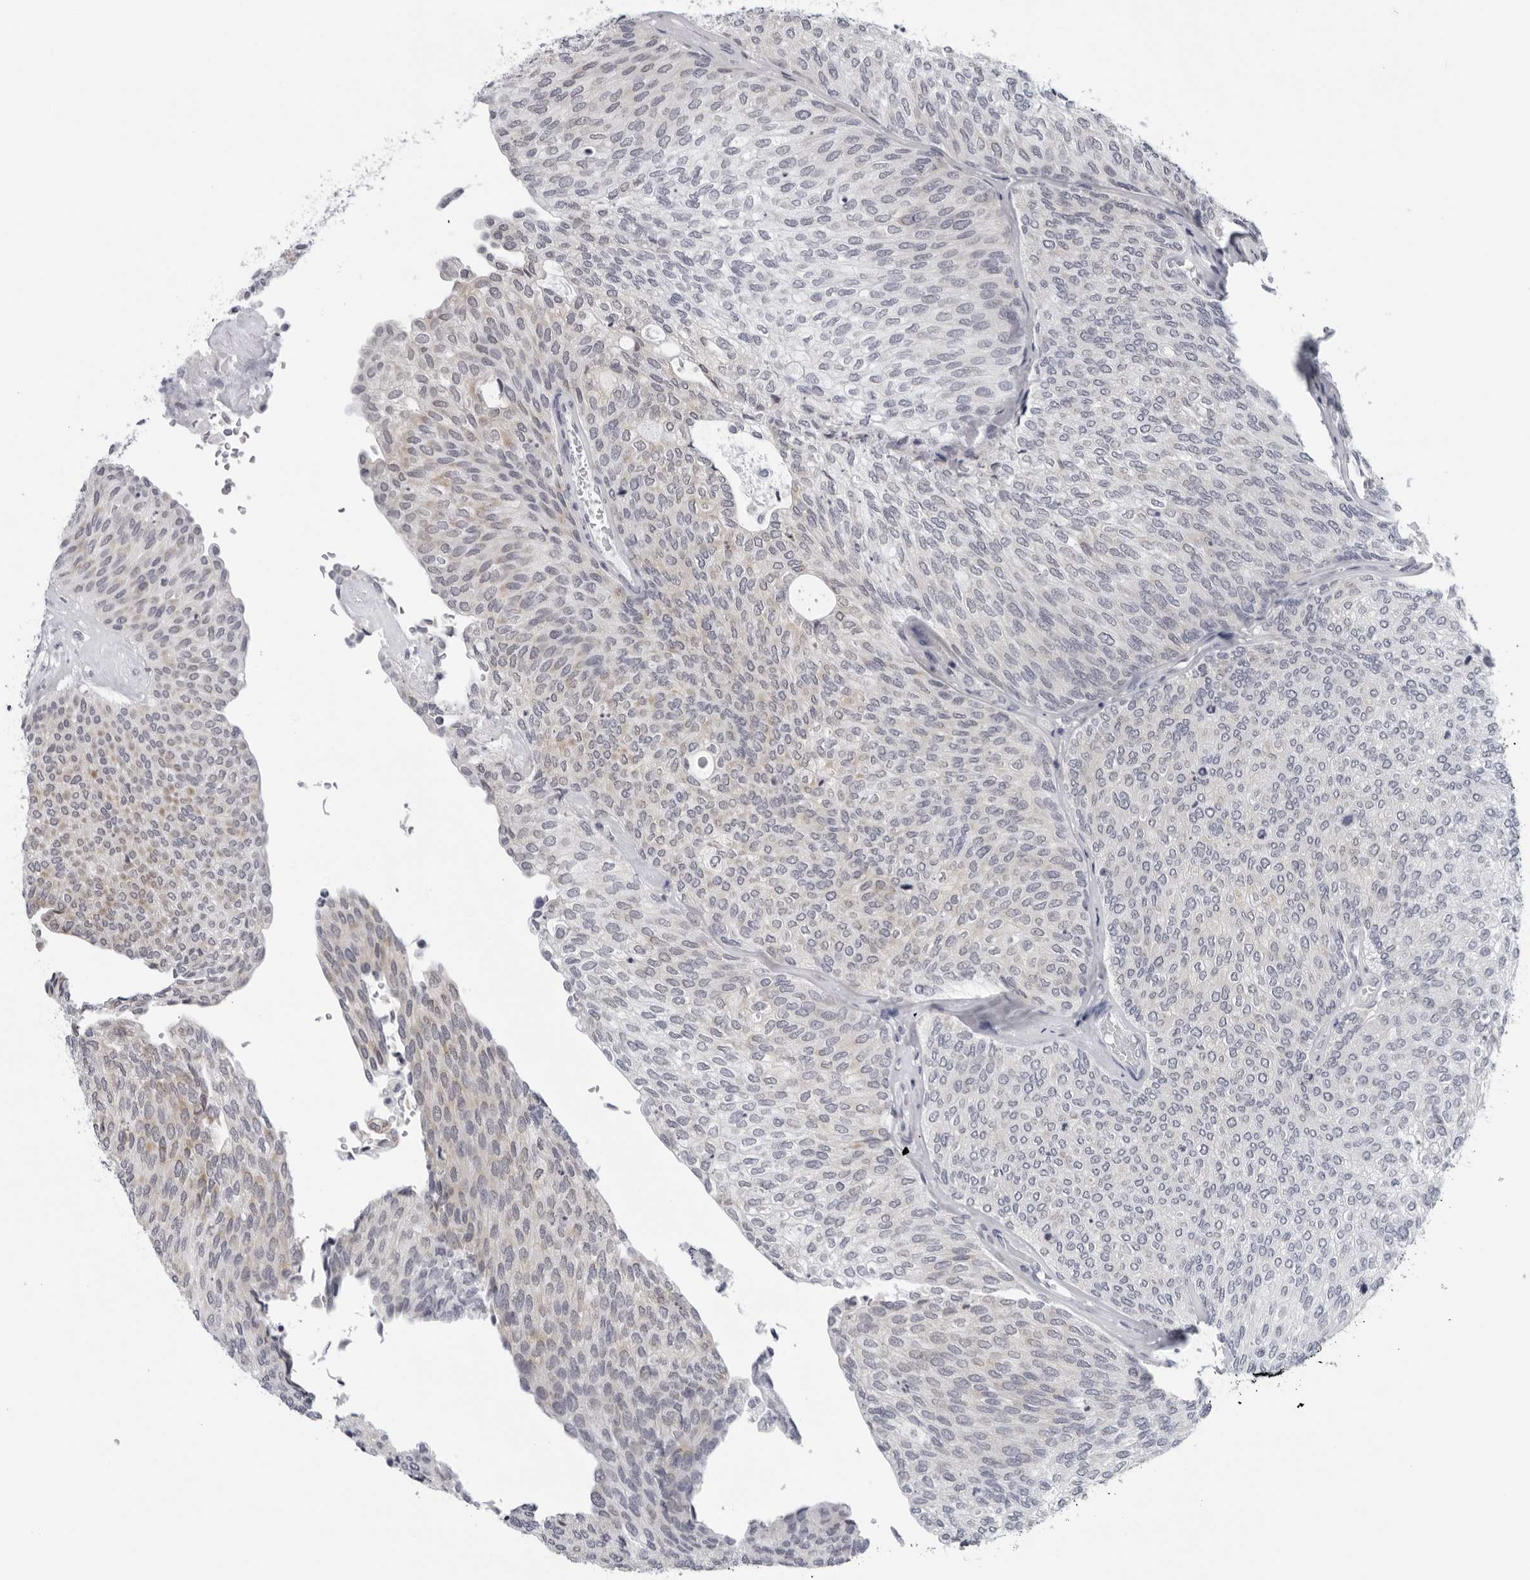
{"staining": {"intensity": "negative", "quantity": "none", "location": "none"}, "tissue": "urothelial cancer", "cell_type": "Tumor cells", "image_type": "cancer", "snomed": [{"axis": "morphology", "description": "Urothelial carcinoma, Low grade"}, {"axis": "topography", "description": "Urinary bladder"}], "caption": "Human urothelial carcinoma (low-grade) stained for a protein using immunohistochemistry exhibits no staining in tumor cells.", "gene": "CPT2", "patient": {"sex": "female", "age": 79}}